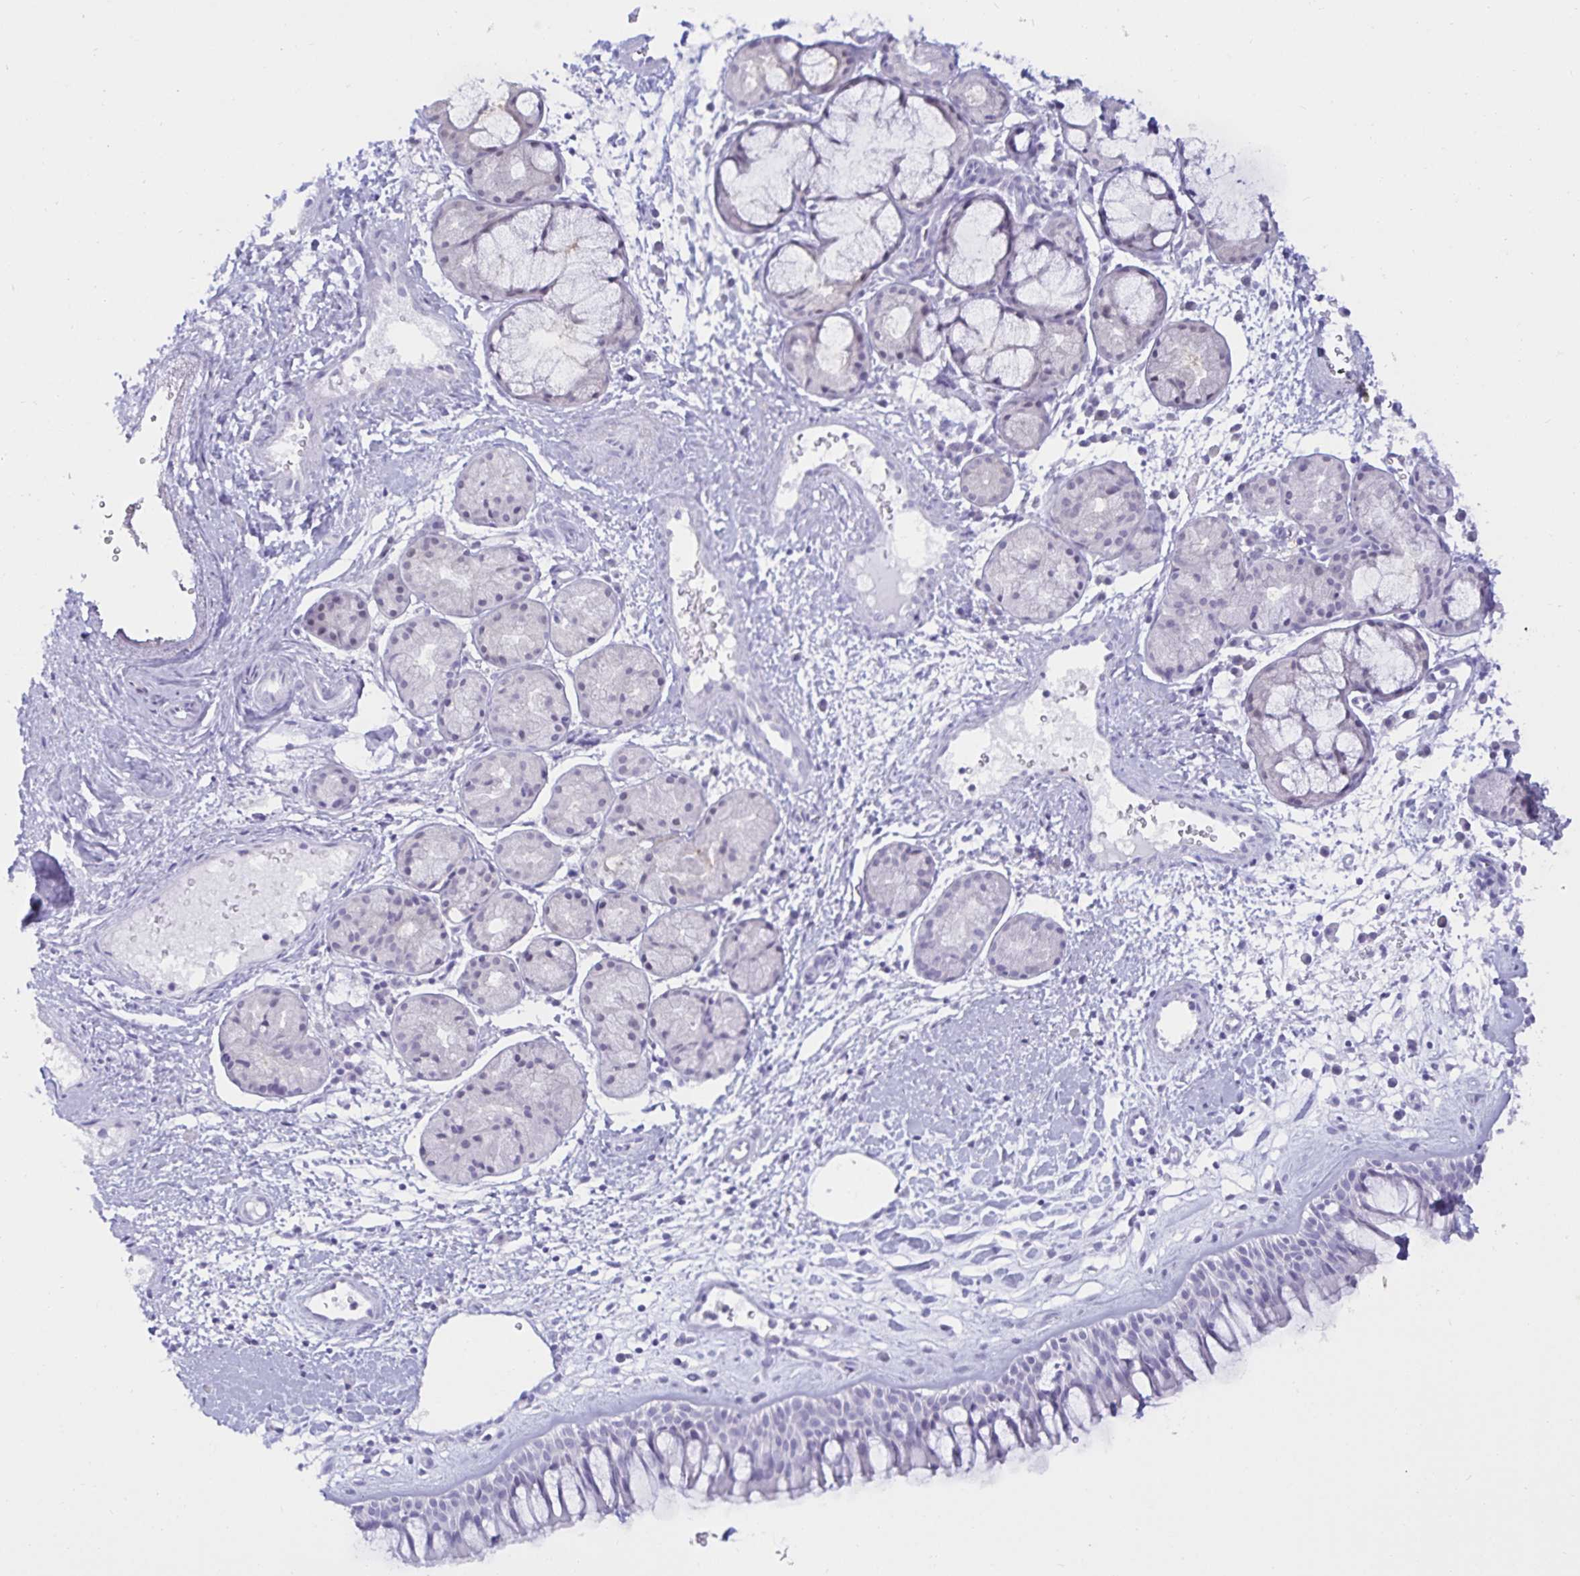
{"staining": {"intensity": "negative", "quantity": "none", "location": "none"}, "tissue": "nasopharynx", "cell_type": "Respiratory epithelial cells", "image_type": "normal", "snomed": [{"axis": "morphology", "description": "Normal tissue, NOS"}, {"axis": "topography", "description": "Nasopharynx"}], "caption": "The immunohistochemistry photomicrograph has no significant staining in respiratory epithelial cells of nasopharynx. (IHC, brightfield microscopy, high magnification).", "gene": "MON2", "patient": {"sex": "male", "age": 65}}